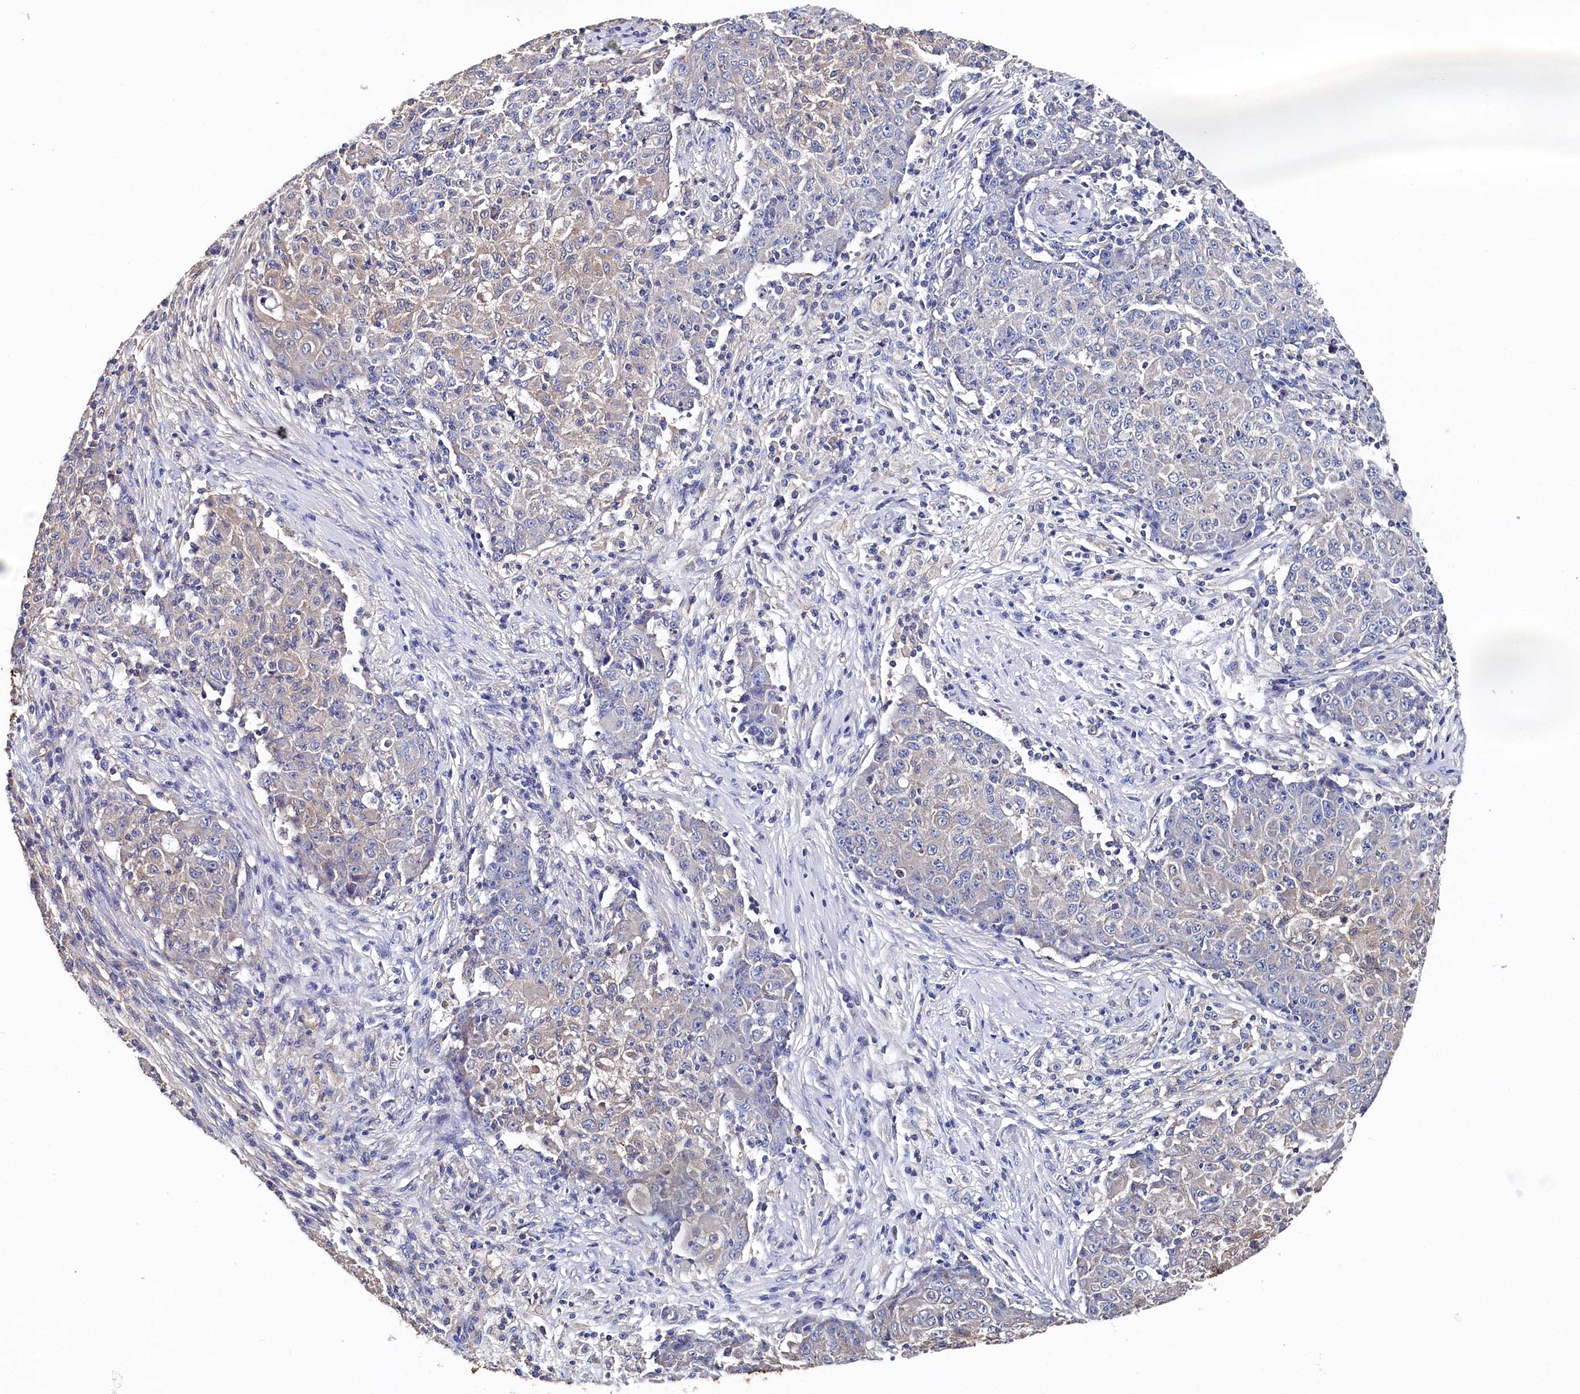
{"staining": {"intensity": "weak", "quantity": "<25%", "location": "cytoplasmic/membranous"}, "tissue": "ovarian cancer", "cell_type": "Tumor cells", "image_type": "cancer", "snomed": [{"axis": "morphology", "description": "Carcinoma, endometroid"}, {"axis": "topography", "description": "Ovary"}], "caption": "The image reveals no significant expression in tumor cells of ovarian cancer (endometroid carcinoma).", "gene": "BHMT", "patient": {"sex": "female", "age": 42}}